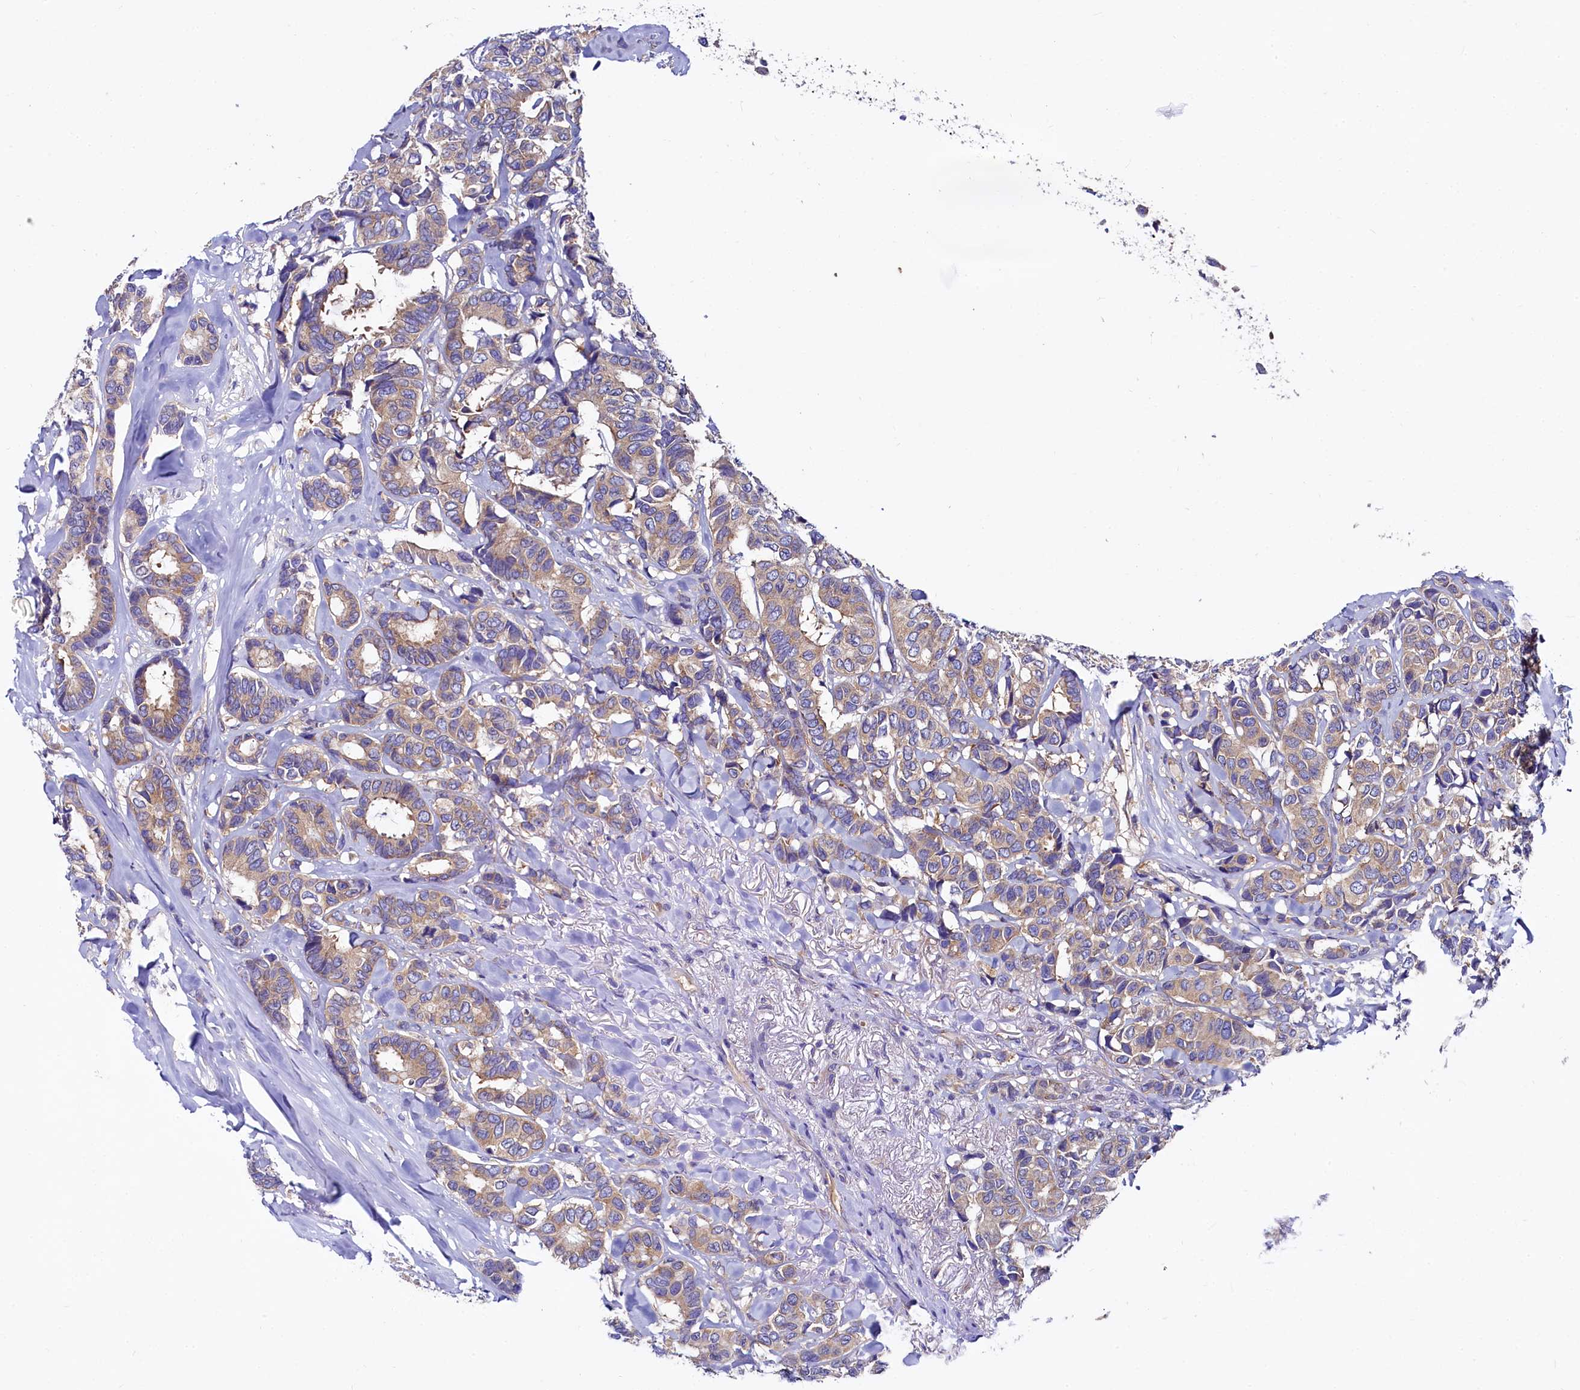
{"staining": {"intensity": "weak", "quantity": ">75%", "location": "cytoplasmic/membranous"}, "tissue": "breast cancer", "cell_type": "Tumor cells", "image_type": "cancer", "snomed": [{"axis": "morphology", "description": "Duct carcinoma"}, {"axis": "topography", "description": "Breast"}], "caption": "Infiltrating ductal carcinoma (breast) stained for a protein (brown) demonstrates weak cytoplasmic/membranous positive positivity in about >75% of tumor cells.", "gene": "QARS1", "patient": {"sex": "female", "age": 87}}